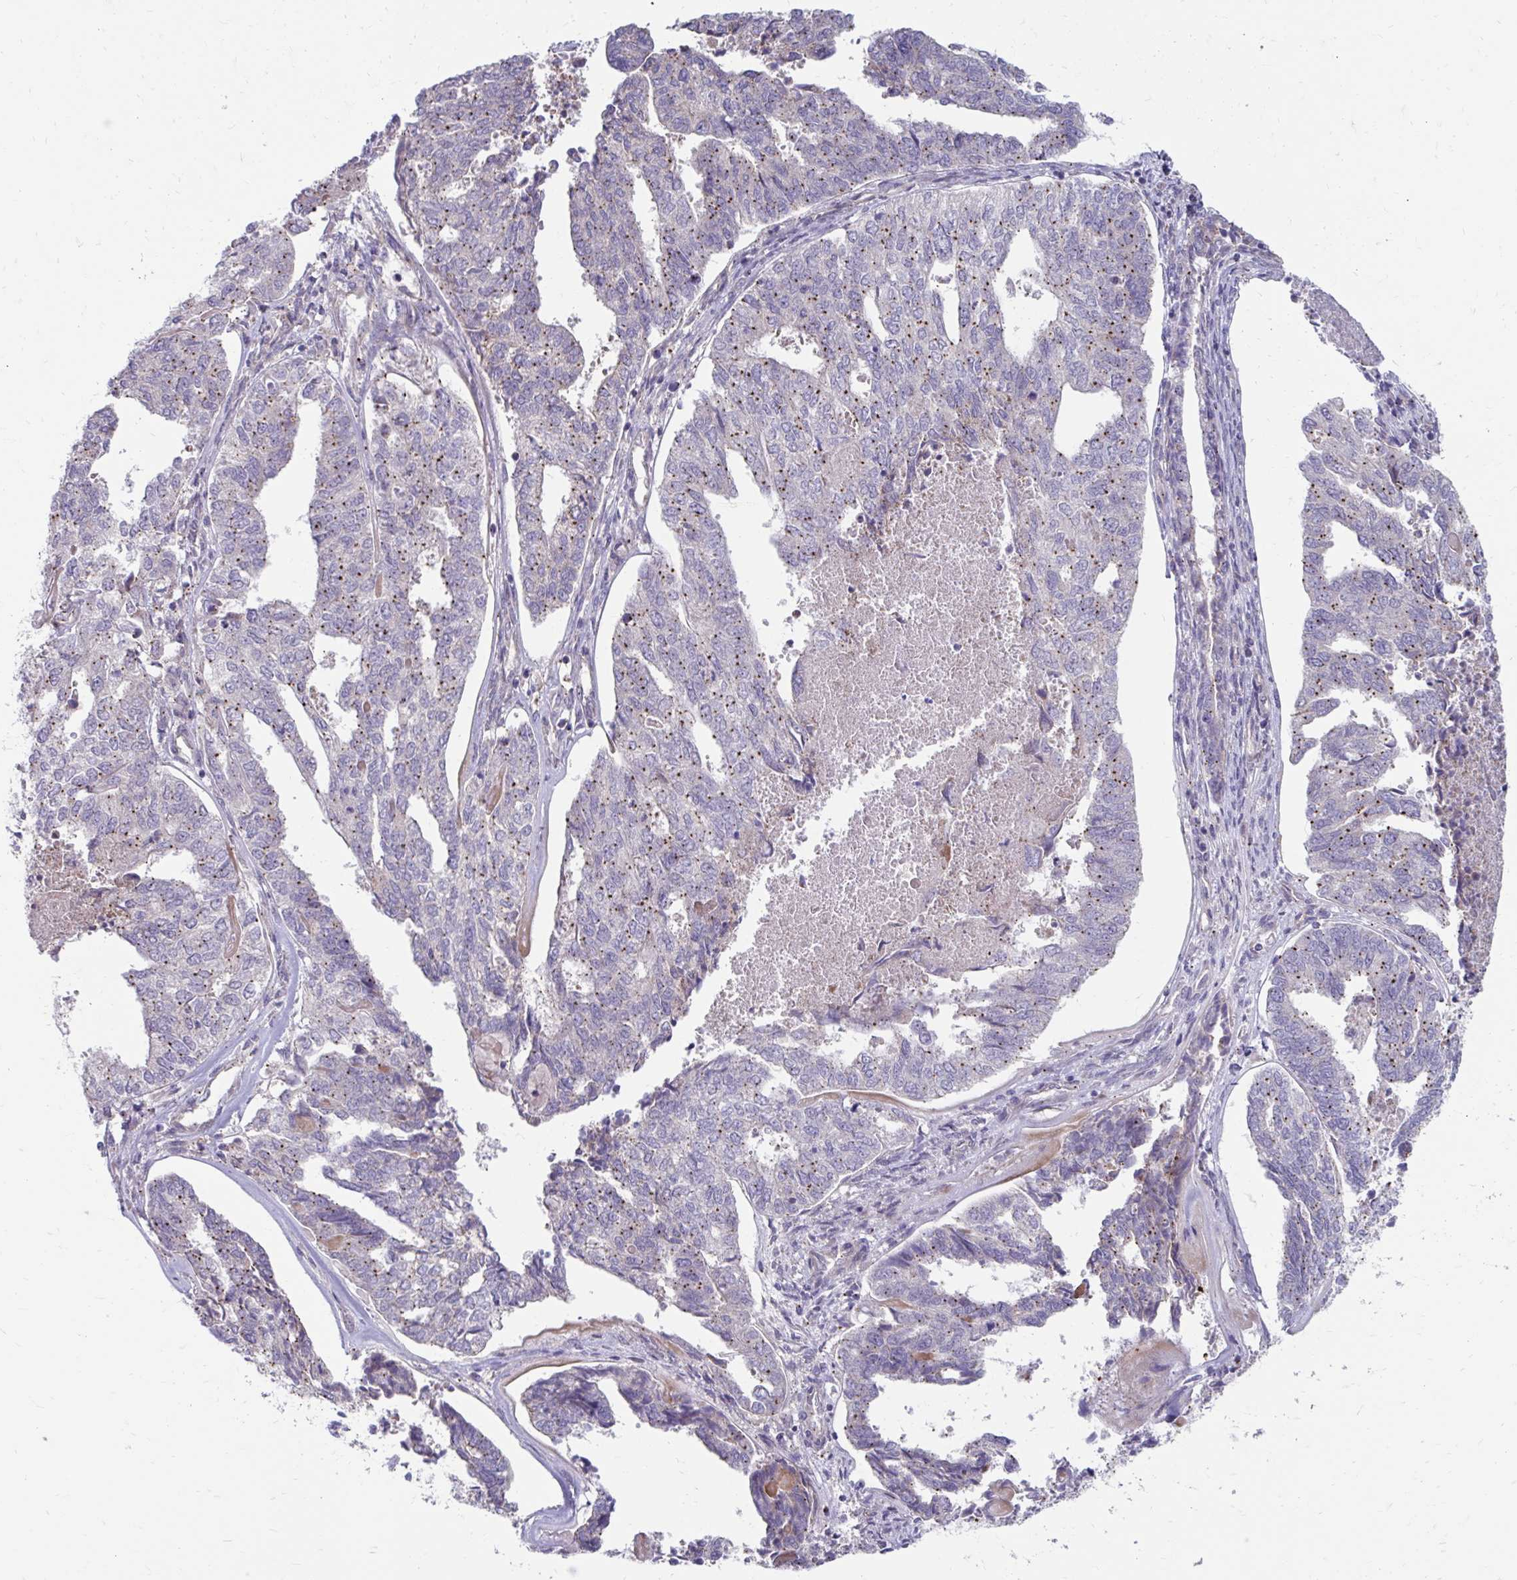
{"staining": {"intensity": "moderate", "quantity": "25%-75%", "location": "cytoplasmic/membranous"}, "tissue": "endometrial cancer", "cell_type": "Tumor cells", "image_type": "cancer", "snomed": [{"axis": "morphology", "description": "Adenocarcinoma, NOS"}, {"axis": "topography", "description": "Endometrium"}], "caption": "Tumor cells display medium levels of moderate cytoplasmic/membranous staining in approximately 25%-75% of cells in human endometrial adenocarcinoma.", "gene": "ITPR2", "patient": {"sex": "female", "age": 73}}